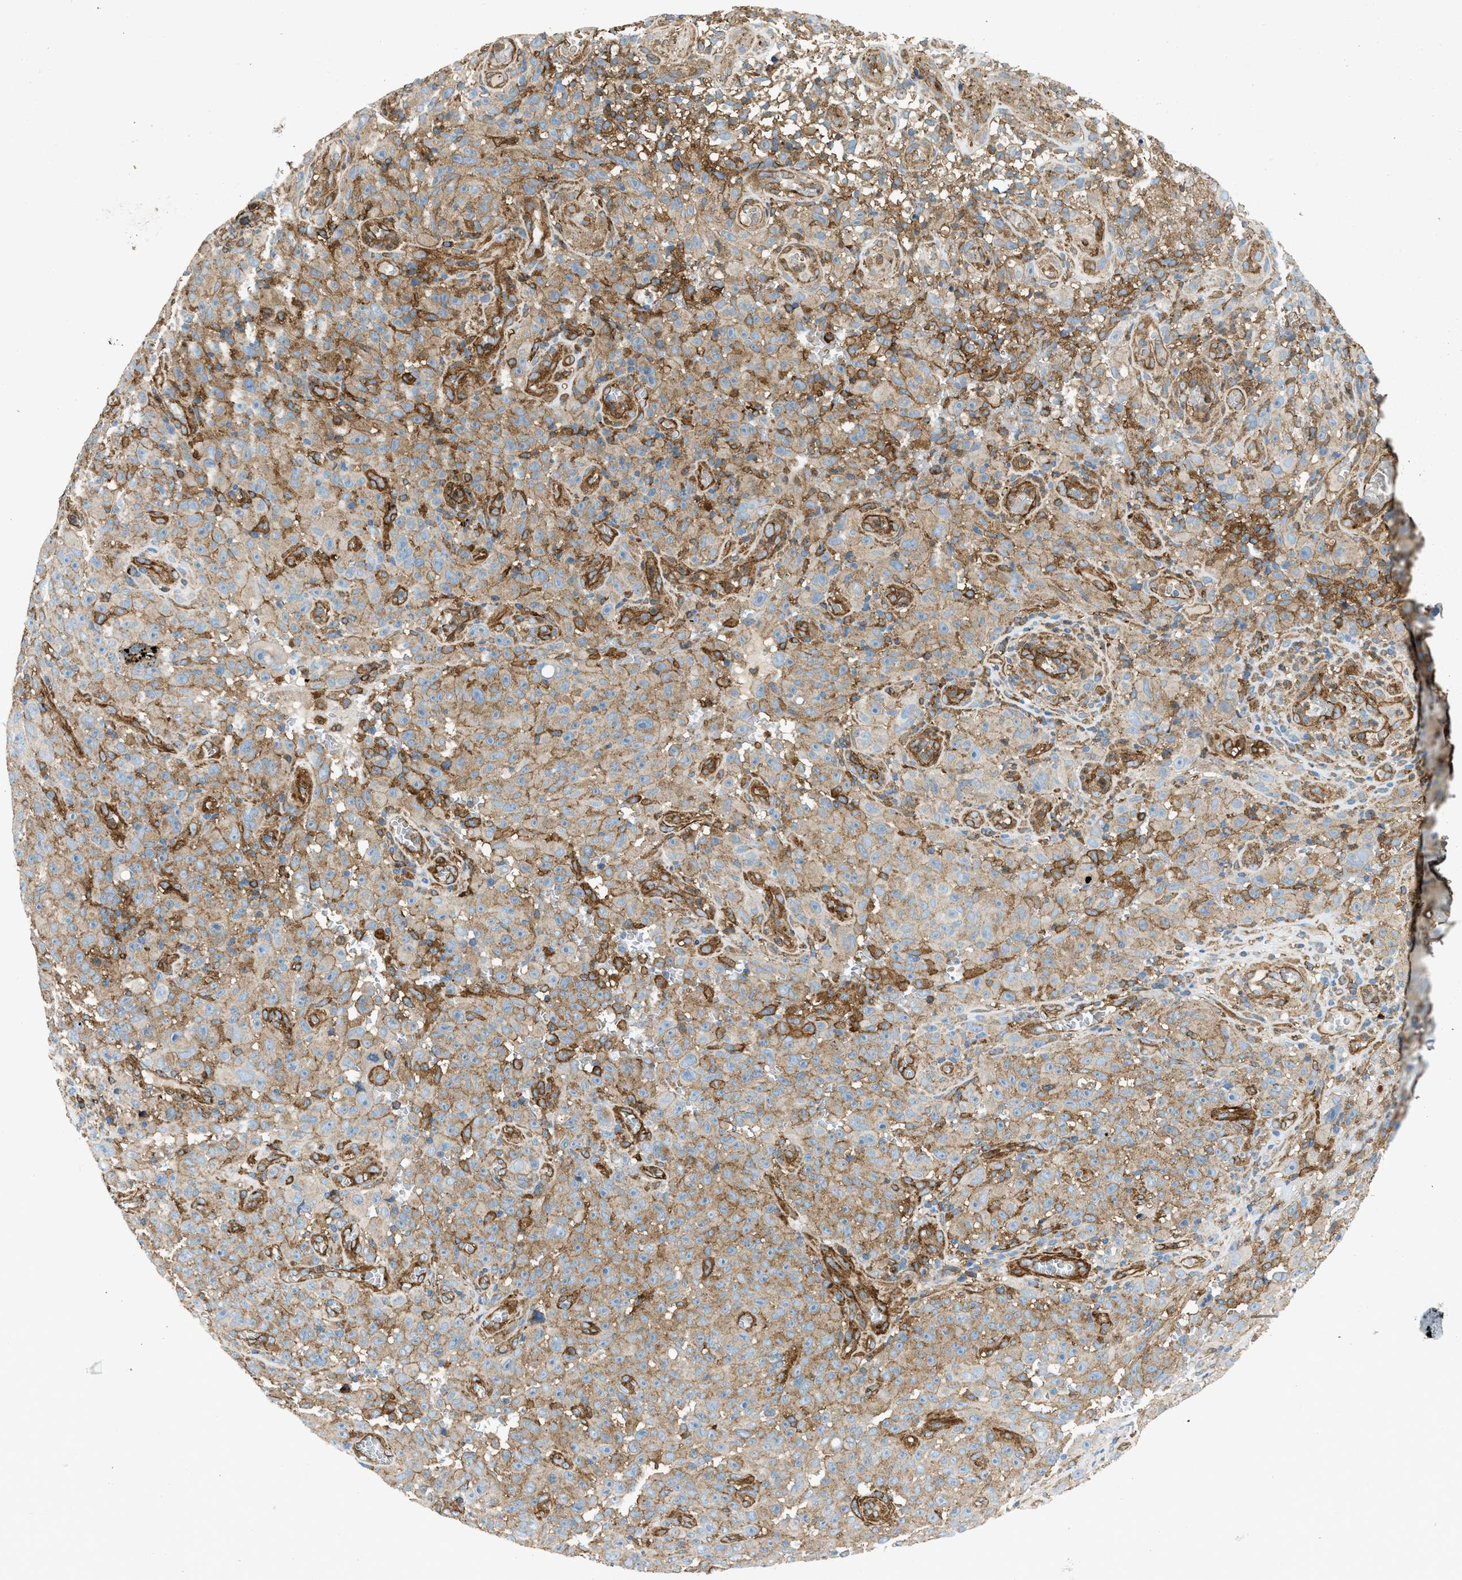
{"staining": {"intensity": "weak", "quantity": ">75%", "location": "cytoplasmic/membranous"}, "tissue": "melanoma", "cell_type": "Tumor cells", "image_type": "cancer", "snomed": [{"axis": "morphology", "description": "Malignant melanoma, NOS"}, {"axis": "topography", "description": "Skin"}], "caption": "A brown stain highlights weak cytoplasmic/membranous positivity of a protein in malignant melanoma tumor cells.", "gene": "HIP1", "patient": {"sex": "female", "age": 82}}